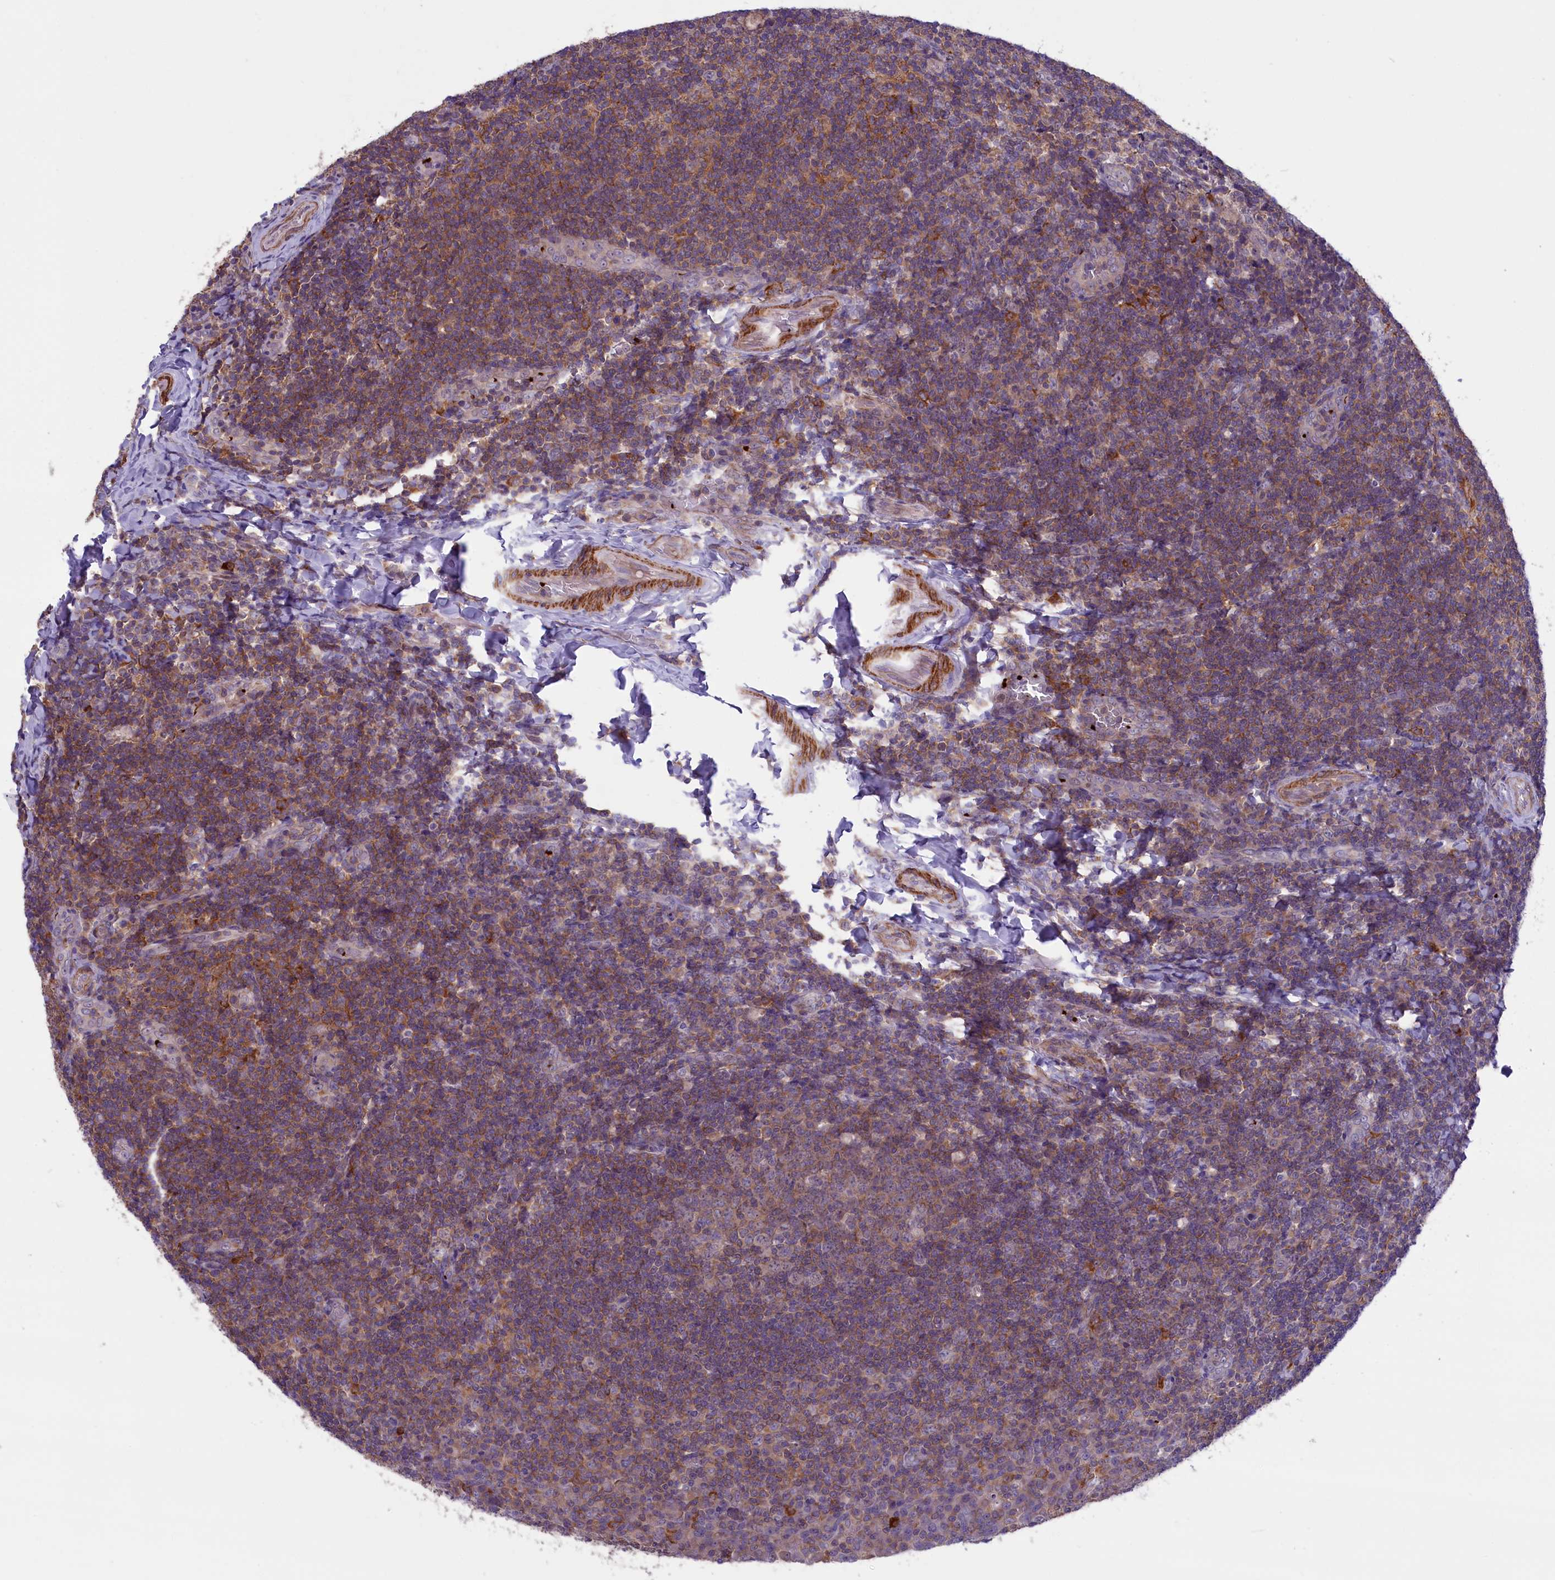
{"staining": {"intensity": "moderate", "quantity": ">75%", "location": "cytoplasmic/membranous"}, "tissue": "tonsil", "cell_type": "Germinal center cells", "image_type": "normal", "snomed": [{"axis": "morphology", "description": "Normal tissue, NOS"}, {"axis": "topography", "description": "Tonsil"}], "caption": "The immunohistochemical stain labels moderate cytoplasmic/membranous expression in germinal center cells of normal tonsil. The protein is shown in brown color, while the nuclei are stained blue.", "gene": "HEATR3", "patient": {"sex": "male", "age": 17}}